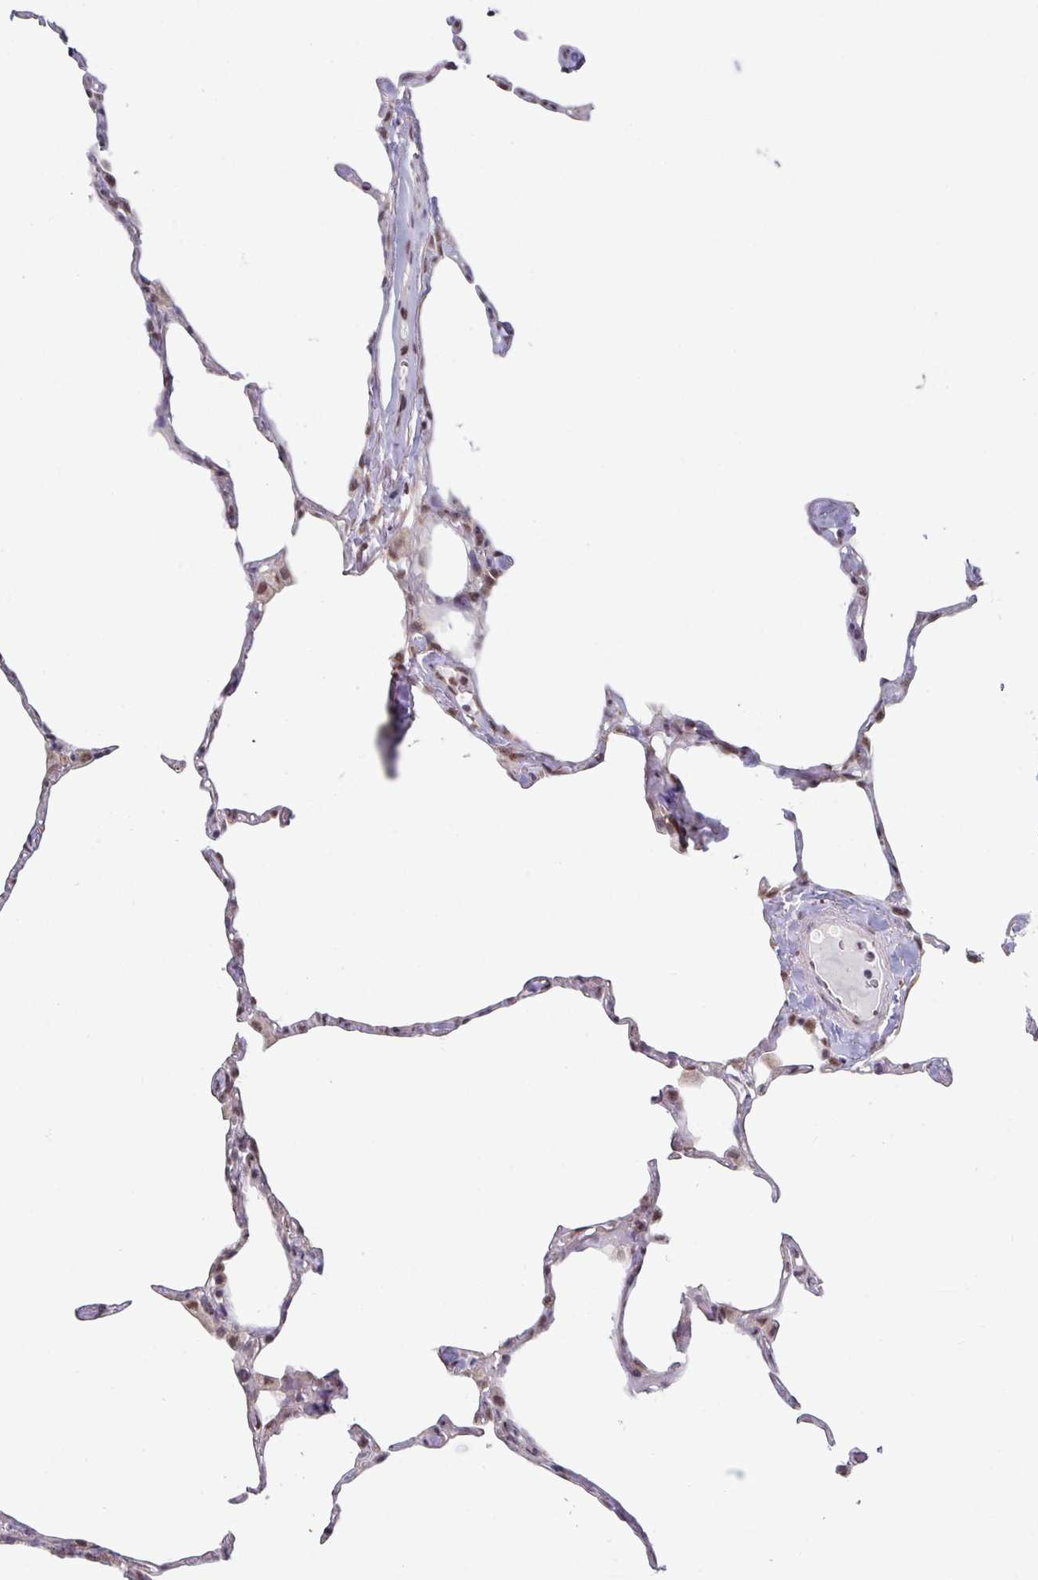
{"staining": {"intensity": "moderate", "quantity": "<25%", "location": "nuclear"}, "tissue": "lung", "cell_type": "Alveolar cells", "image_type": "normal", "snomed": [{"axis": "morphology", "description": "Normal tissue, NOS"}, {"axis": "topography", "description": "Lung"}], "caption": "Moderate nuclear staining for a protein is present in about <25% of alveolar cells of unremarkable lung using IHC.", "gene": "TMED5", "patient": {"sex": "male", "age": 65}}